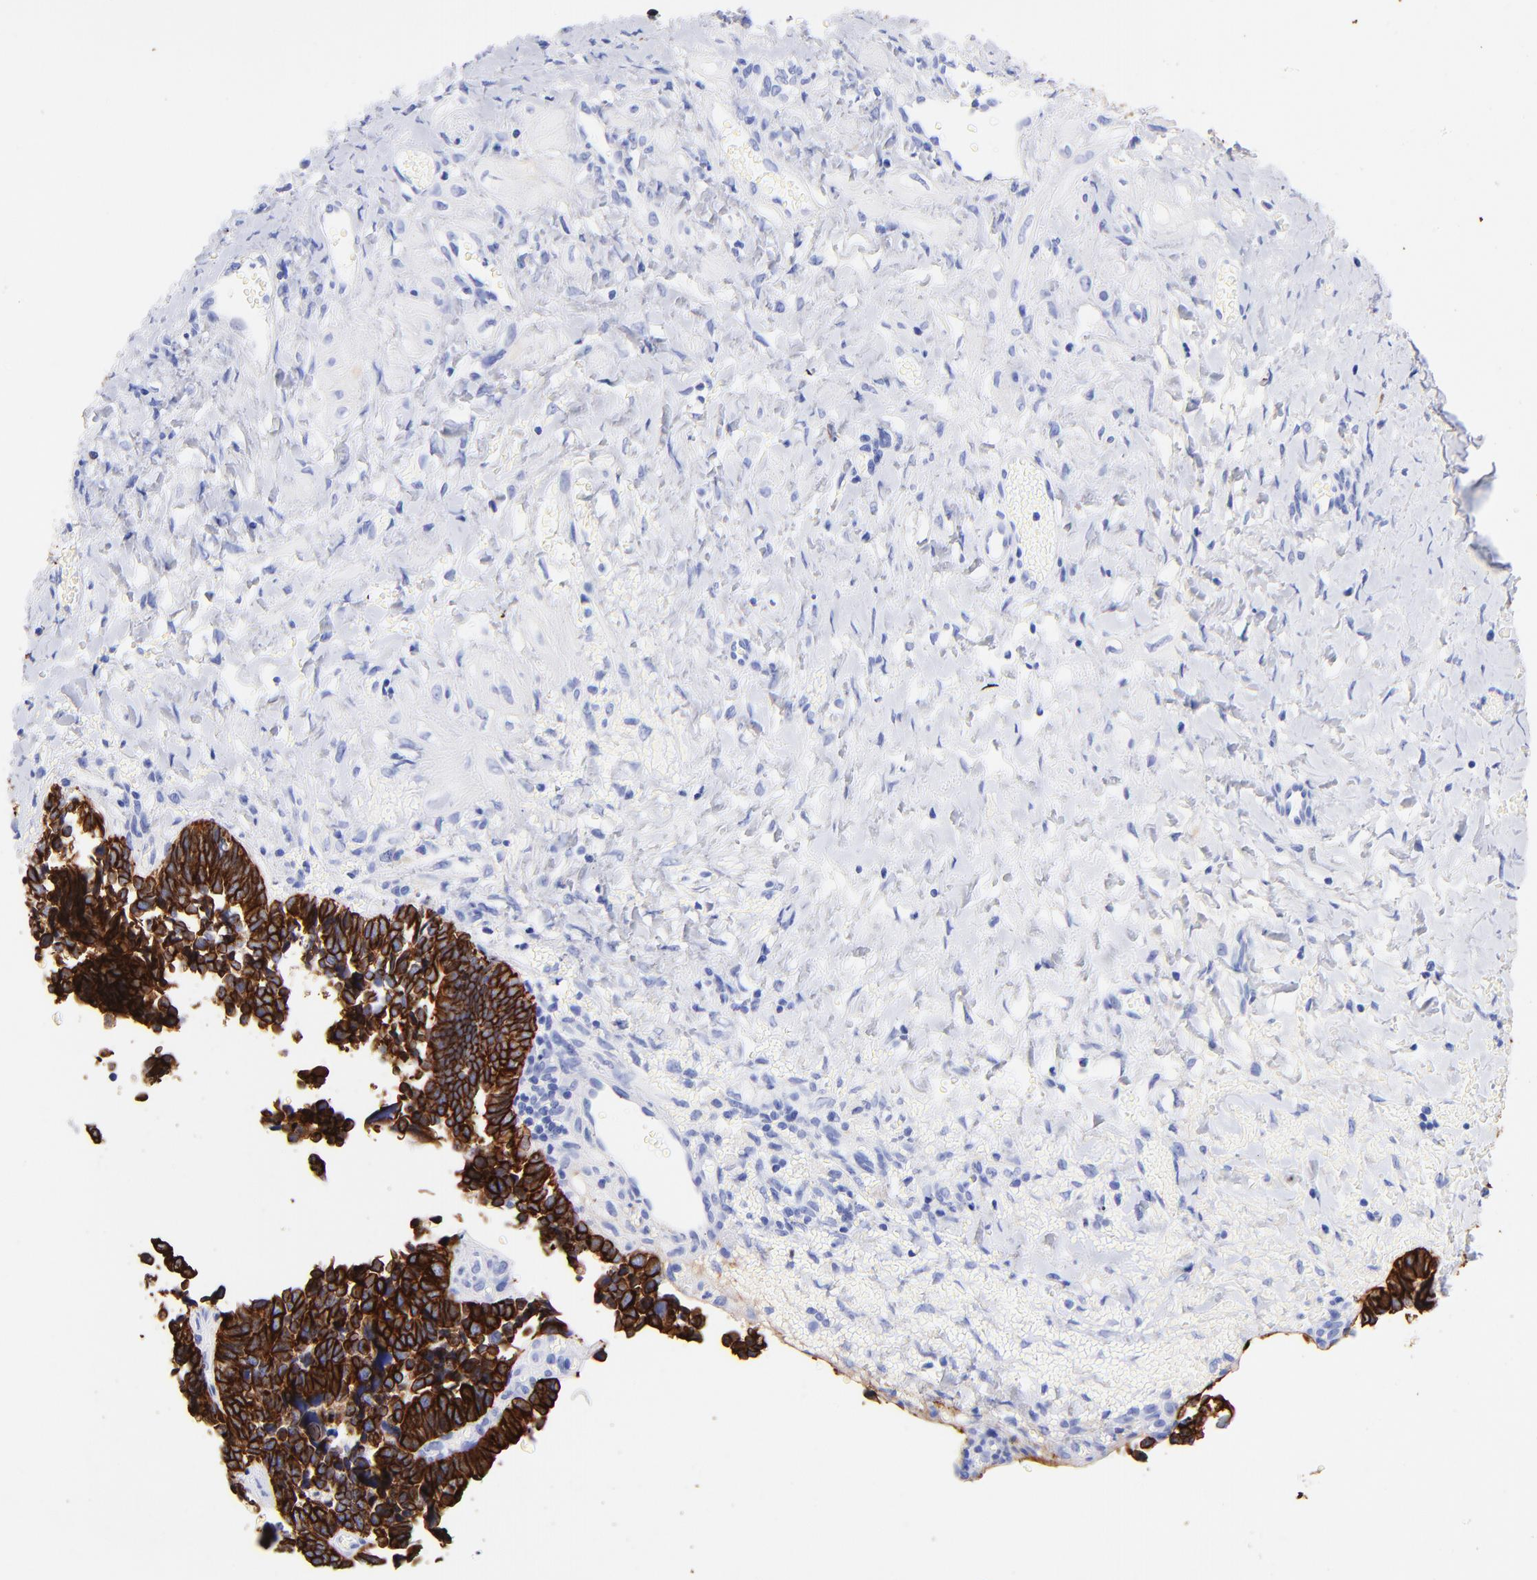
{"staining": {"intensity": "strong", "quantity": ">75%", "location": "cytoplasmic/membranous"}, "tissue": "ovarian cancer", "cell_type": "Tumor cells", "image_type": "cancer", "snomed": [{"axis": "morphology", "description": "Cystadenocarcinoma, serous, NOS"}, {"axis": "topography", "description": "Ovary"}], "caption": "Ovarian cancer (serous cystadenocarcinoma) was stained to show a protein in brown. There is high levels of strong cytoplasmic/membranous staining in about >75% of tumor cells. (DAB (3,3'-diaminobenzidine) IHC with brightfield microscopy, high magnification).", "gene": "KRT19", "patient": {"sex": "female", "age": 77}}